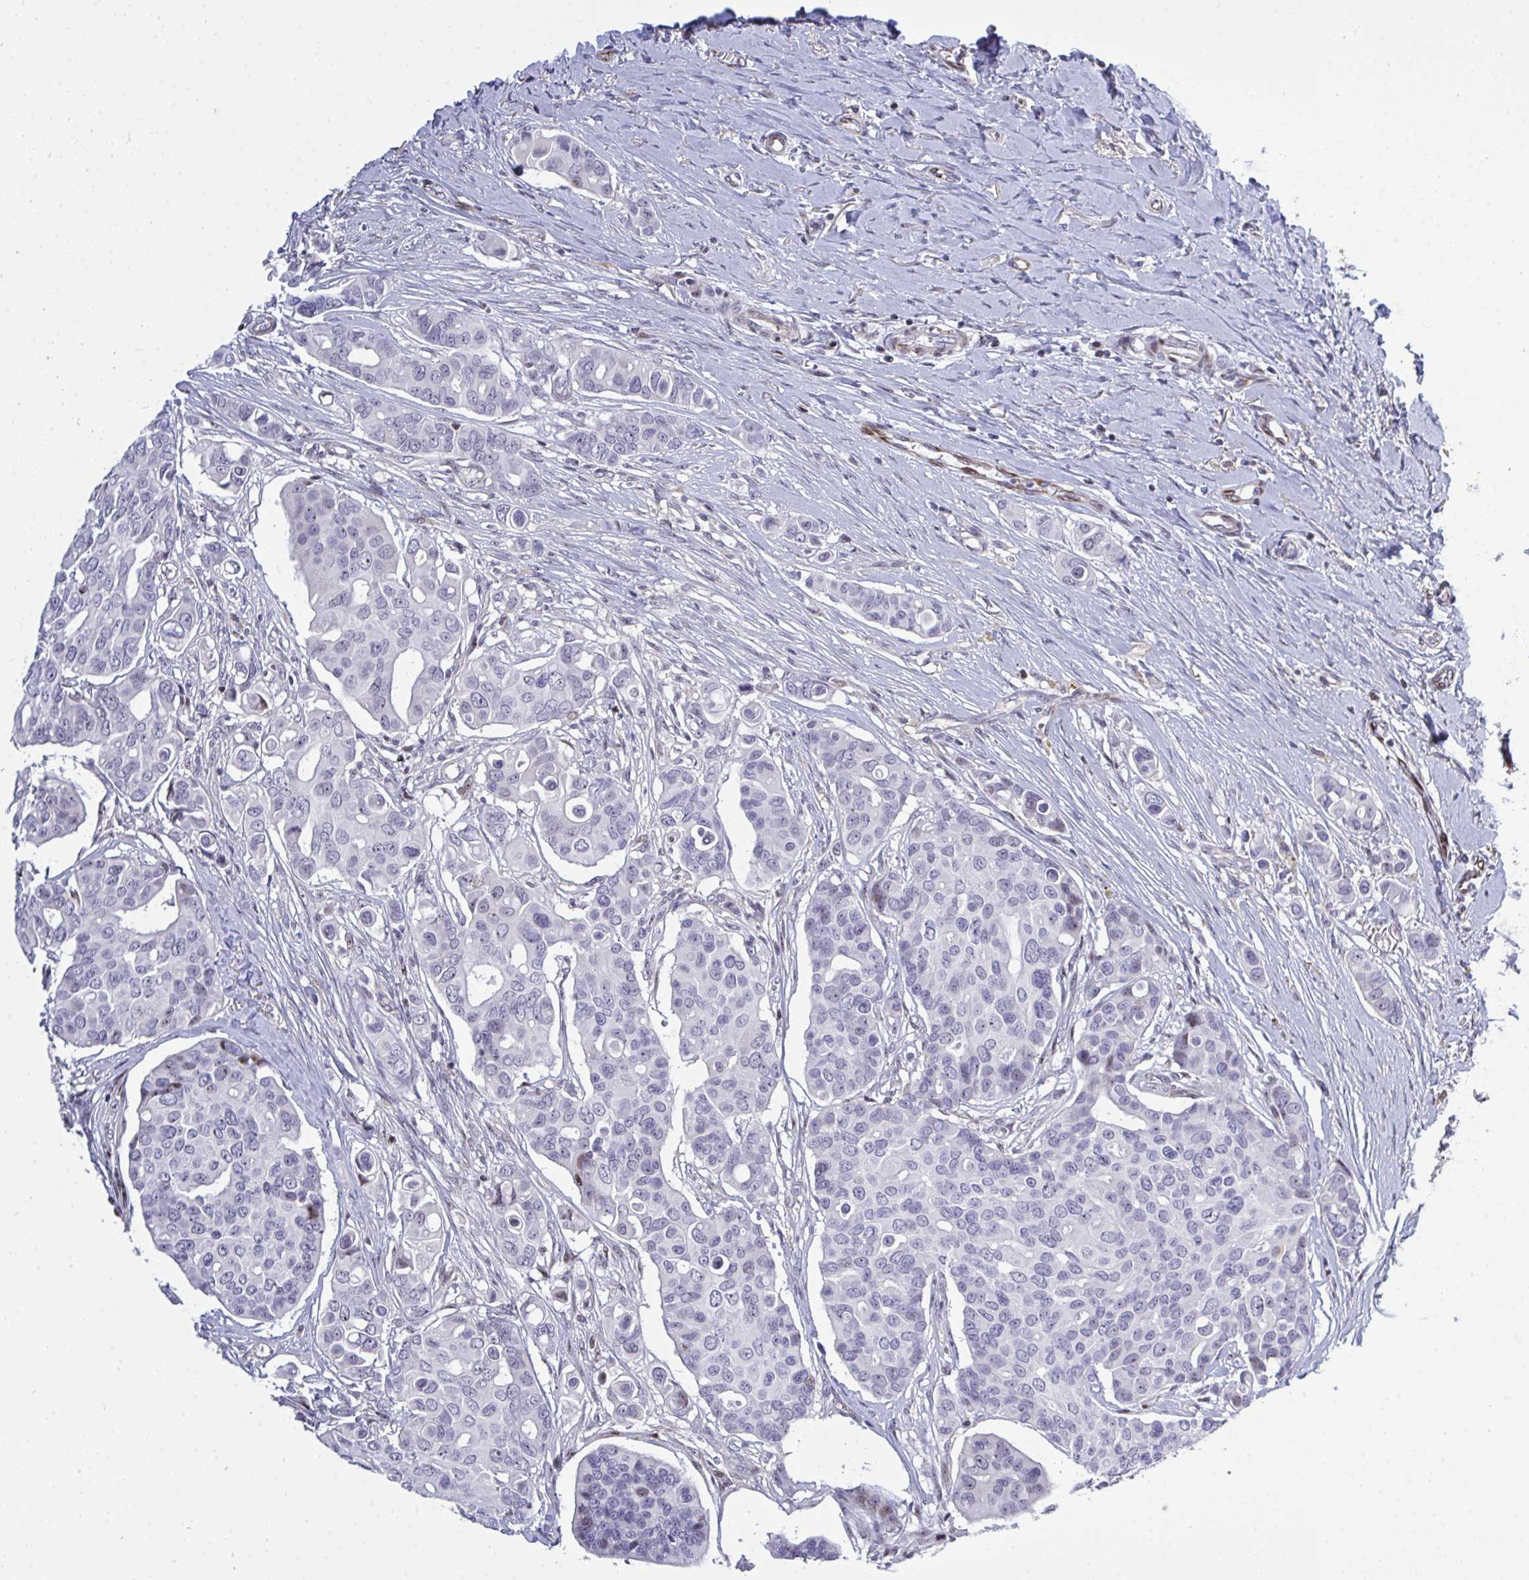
{"staining": {"intensity": "moderate", "quantity": "<25%", "location": "nuclear"}, "tissue": "breast cancer", "cell_type": "Tumor cells", "image_type": "cancer", "snomed": [{"axis": "morphology", "description": "Normal tissue, NOS"}, {"axis": "morphology", "description": "Duct carcinoma"}, {"axis": "topography", "description": "Skin"}, {"axis": "topography", "description": "Breast"}], "caption": "Brown immunohistochemical staining in breast invasive ductal carcinoma demonstrates moderate nuclear expression in approximately <25% of tumor cells.", "gene": "PLPPR3", "patient": {"sex": "female", "age": 54}}